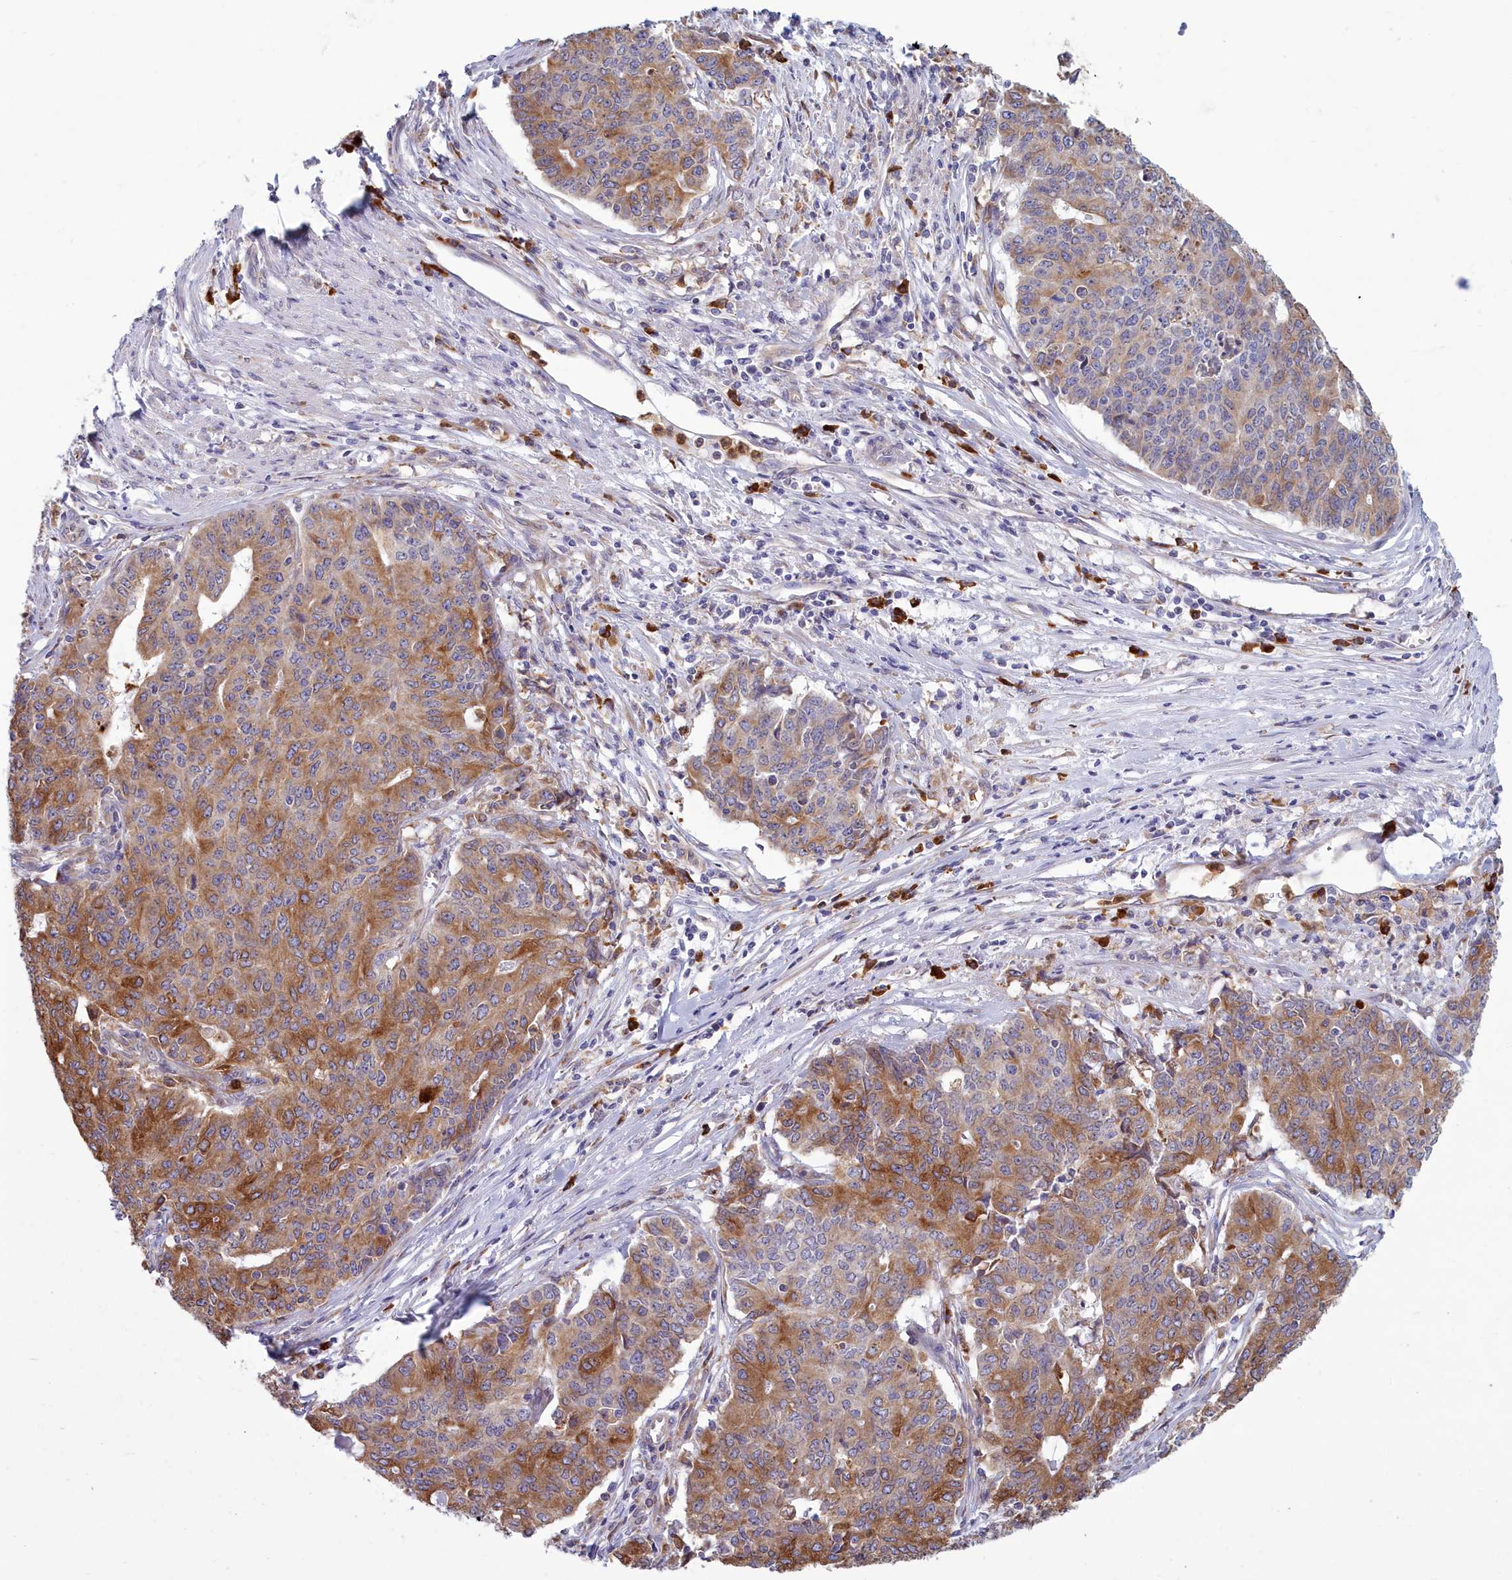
{"staining": {"intensity": "moderate", "quantity": ">75%", "location": "cytoplasmic/membranous"}, "tissue": "endometrial cancer", "cell_type": "Tumor cells", "image_type": "cancer", "snomed": [{"axis": "morphology", "description": "Adenocarcinoma, NOS"}, {"axis": "topography", "description": "Endometrium"}], "caption": "Tumor cells show medium levels of moderate cytoplasmic/membranous staining in approximately >75% of cells in human adenocarcinoma (endometrial).", "gene": "HM13", "patient": {"sex": "female", "age": 59}}